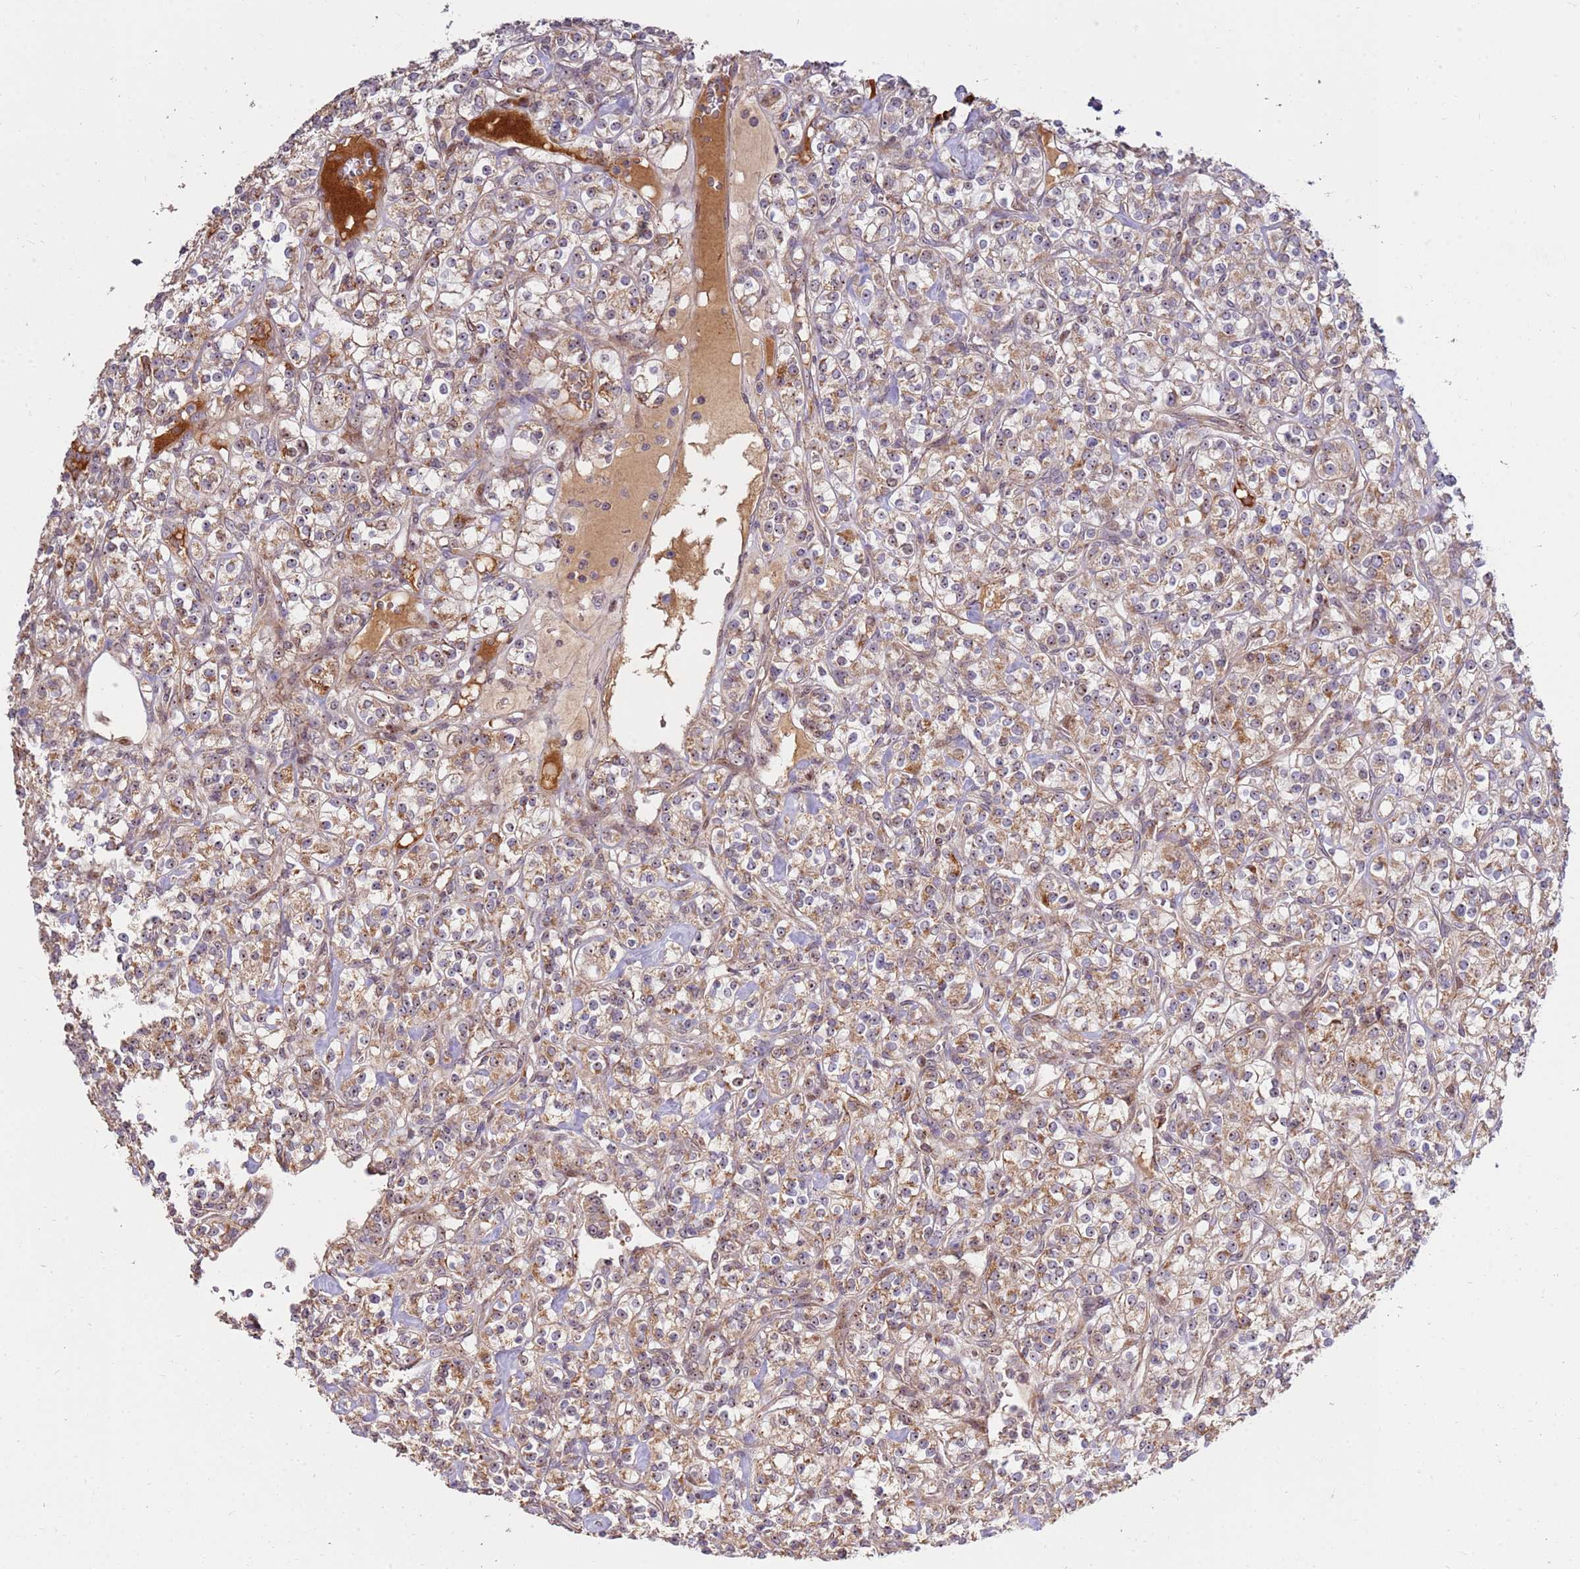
{"staining": {"intensity": "moderate", "quantity": ">75%", "location": "cytoplasmic/membranous"}, "tissue": "renal cancer", "cell_type": "Tumor cells", "image_type": "cancer", "snomed": [{"axis": "morphology", "description": "Adenocarcinoma, NOS"}, {"axis": "topography", "description": "Kidney"}], "caption": "Tumor cells reveal medium levels of moderate cytoplasmic/membranous expression in approximately >75% of cells in renal cancer (adenocarcinoma).", "gene": "KIF25", "patient": {"sex": "male", "age": 77}}